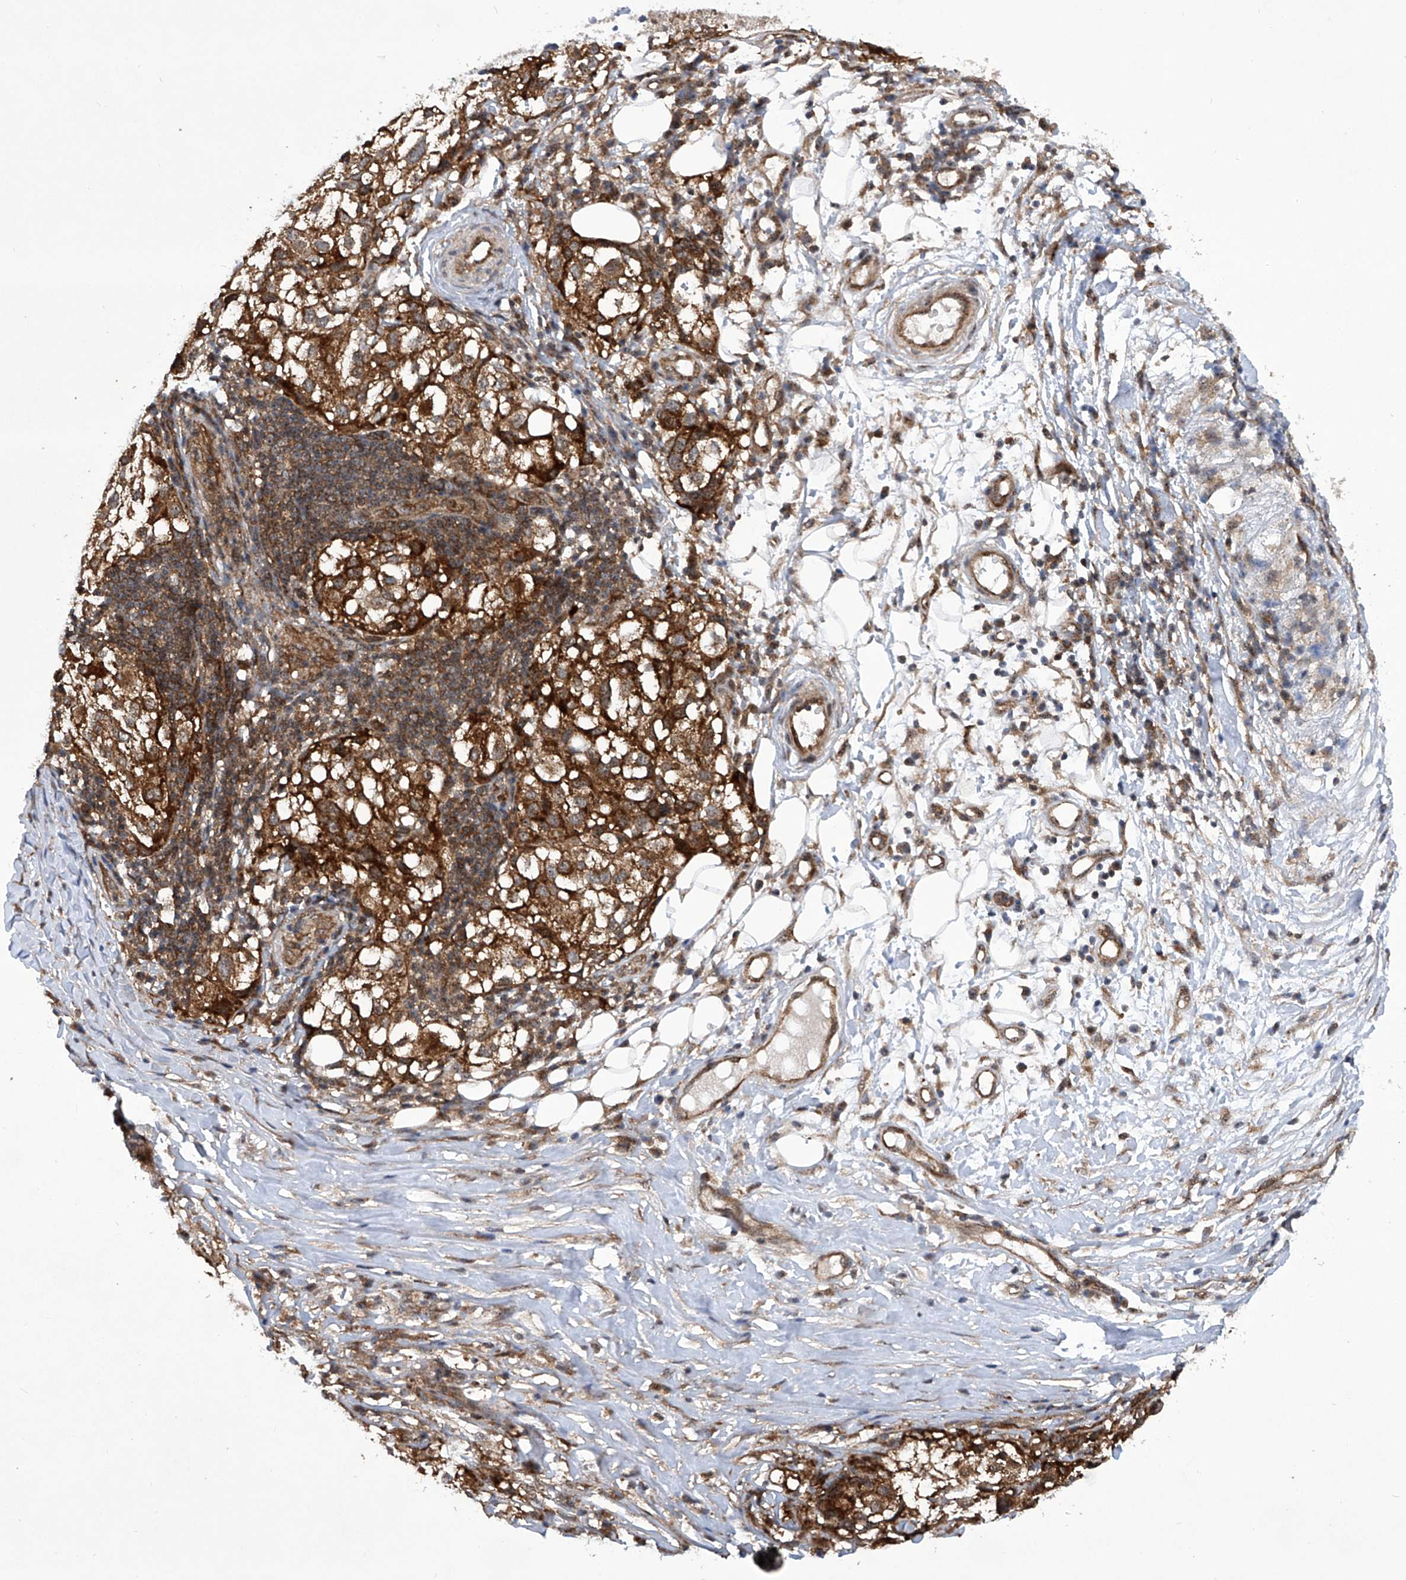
{"staining": {"intensity": "strong", "quantity": "25%-75%", "location": "cytoplasmic/membranous"}, "tissue": "melanoma", "cell_type": "Tumor cells", "image_type": "cancer", "snomed": [{"axis": "morphology", "description": "Necrosis, NOS"}, {"axis": "morphology", "description": "Malignant melanoma, NOS"}, {"axis": "topography", "description": "Skin"}], "caption": "A high-resolution micrograph shows immunohistochemistry staining of malignant melanoma, which displays strong cytoplasmic/membranous expression in about 25%-75% of tumor cells.", "gene": "CISH", "patient": {"sex": "female", "age": 87}}